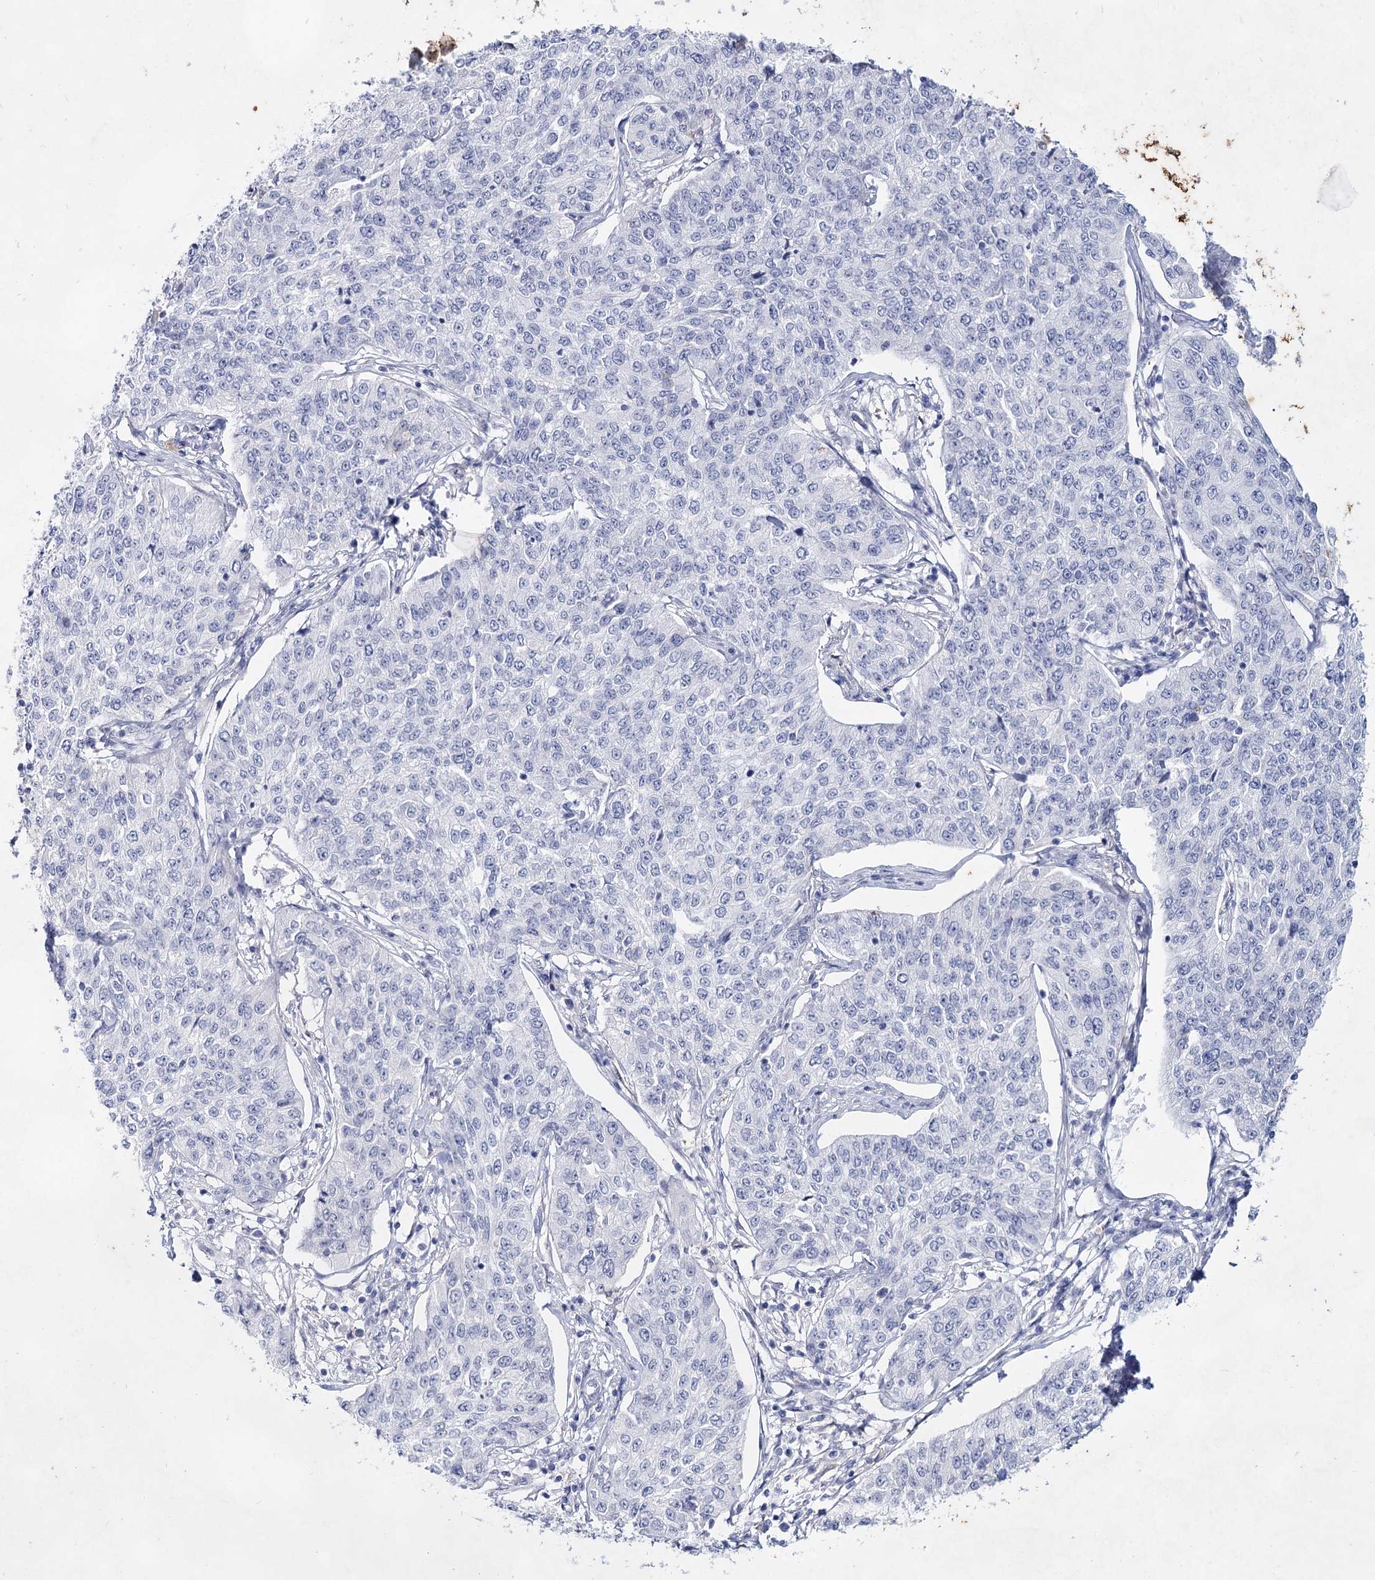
{"staining": {"intensity": "negative", "quantity": "none", "location": "none"}, "tissue": "cervical cancer", "cell_type": "Tumor cells", "image_type": "cancer", "snomed": [{"axis": "morphology", "description": "Squamous cell carcinoma, NOS"}, {"axis": "topography", "description": "Cervix"}], "caption": "DAB immunohistochemical staining of cervical cancer shows no significant positivity in tumor cells.", "gene": "CCDC73", "patient": {"sex": "female", "age": 35}}